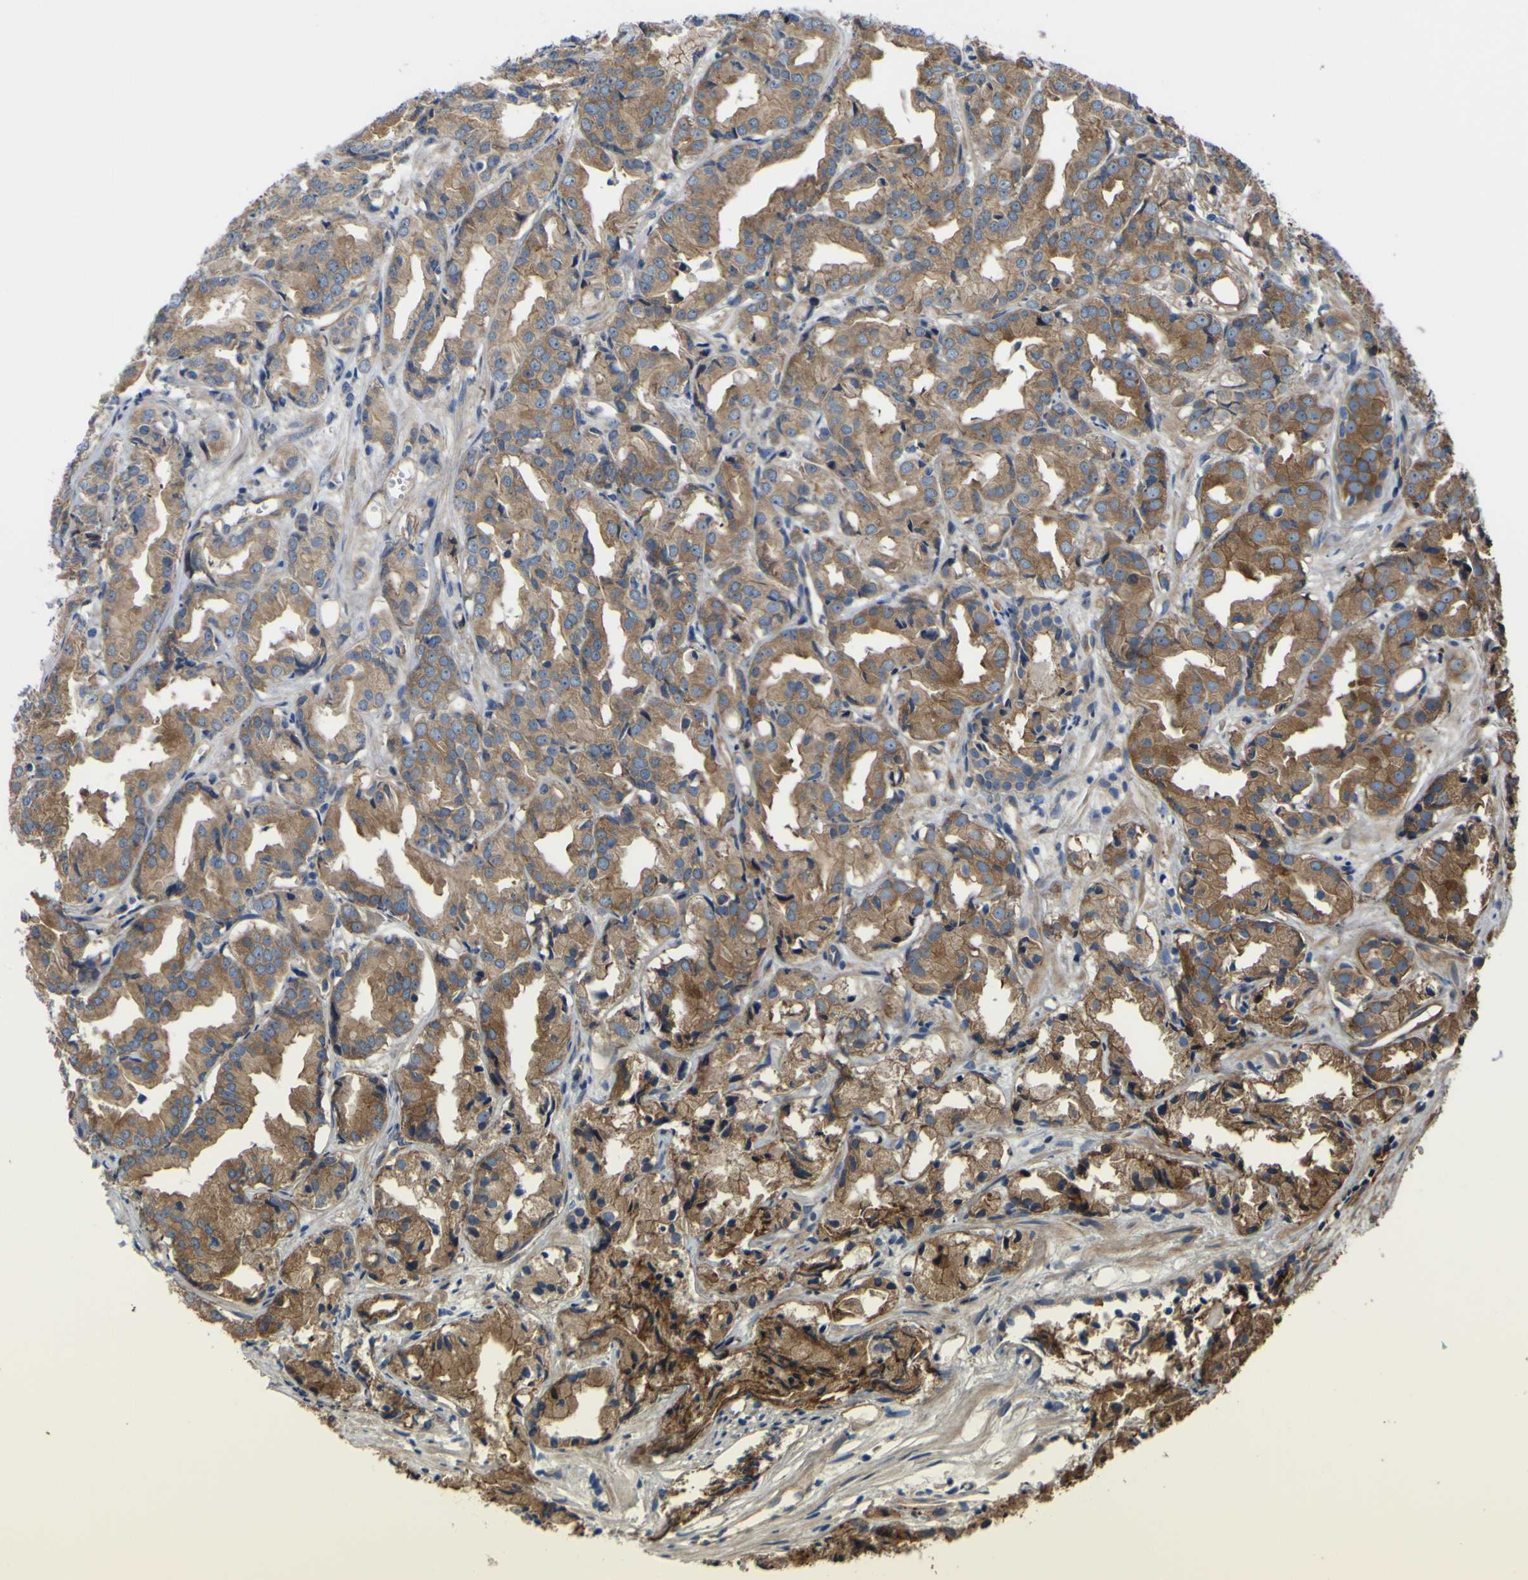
{"staining": {"intensity": "moderate", "quantity": ">75%", "location": "cytoplasmic/membranous"}, "tissue": "prostate cancer", "cell_type": "Tumor cells", "image_type": "cancer", "snomed": [{"axis": "morphology", "description": "Adenocarcinoma, Low grade"}, {"axis": "topography", "description": "Prostate"}], "caption": "An image showing moderate cytoplasmic/membranous staining in about >75% of tumor cells in low-grade adenocarcinoma (prostate), as visualized by brown immunohistochemical staining.", "gene": "FBXO30", "patient": {"sex": "male", "age": 72}}